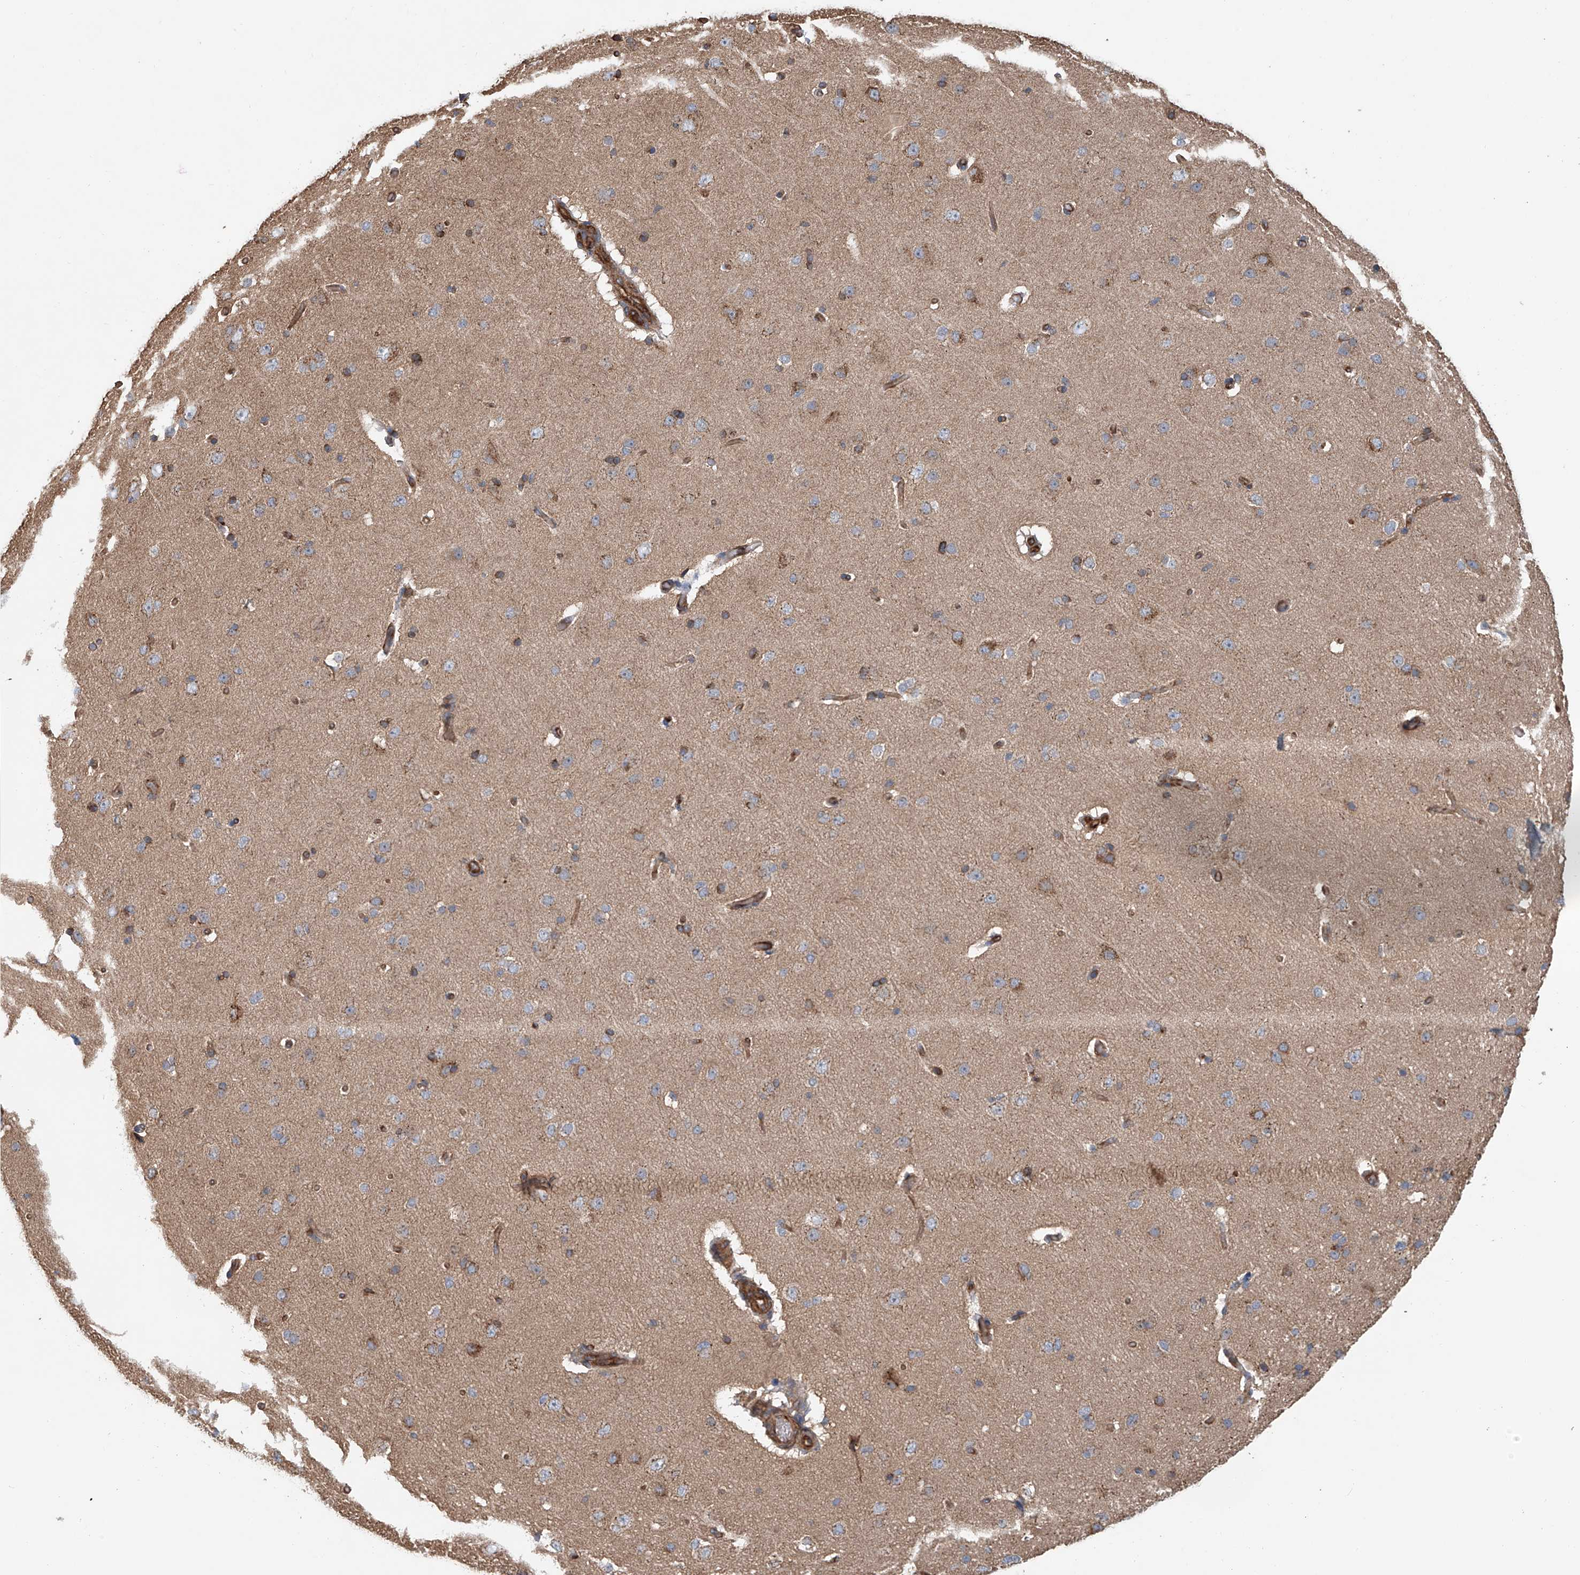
{"staining": {"intensity": "moderate", "quantity": ">75%", "location": "cytoplasmic/membranous"}, "tissue": "cerebral cortex", "cell_type": "Endothelial cells", "image_type": "normal", "snomed": [{"axis": "morphology", "description": "Normal tissue, NOS"}, {"axis": "topography", "description": "Cerebral cortex"}], "caption": "Immunohistochemistry (IHC) histopathology image of normal cerebral cortex: cerebral cortex stained using immunohistochemistry reveals medium levels of moderate protein expression localized specifically in the cytoplasmic/membranous of endothelial cells, appearing as a cytoplasmic/membranous brown color.", "gene": "FRYL", "patient": {"sex": "male", "age": 34}}